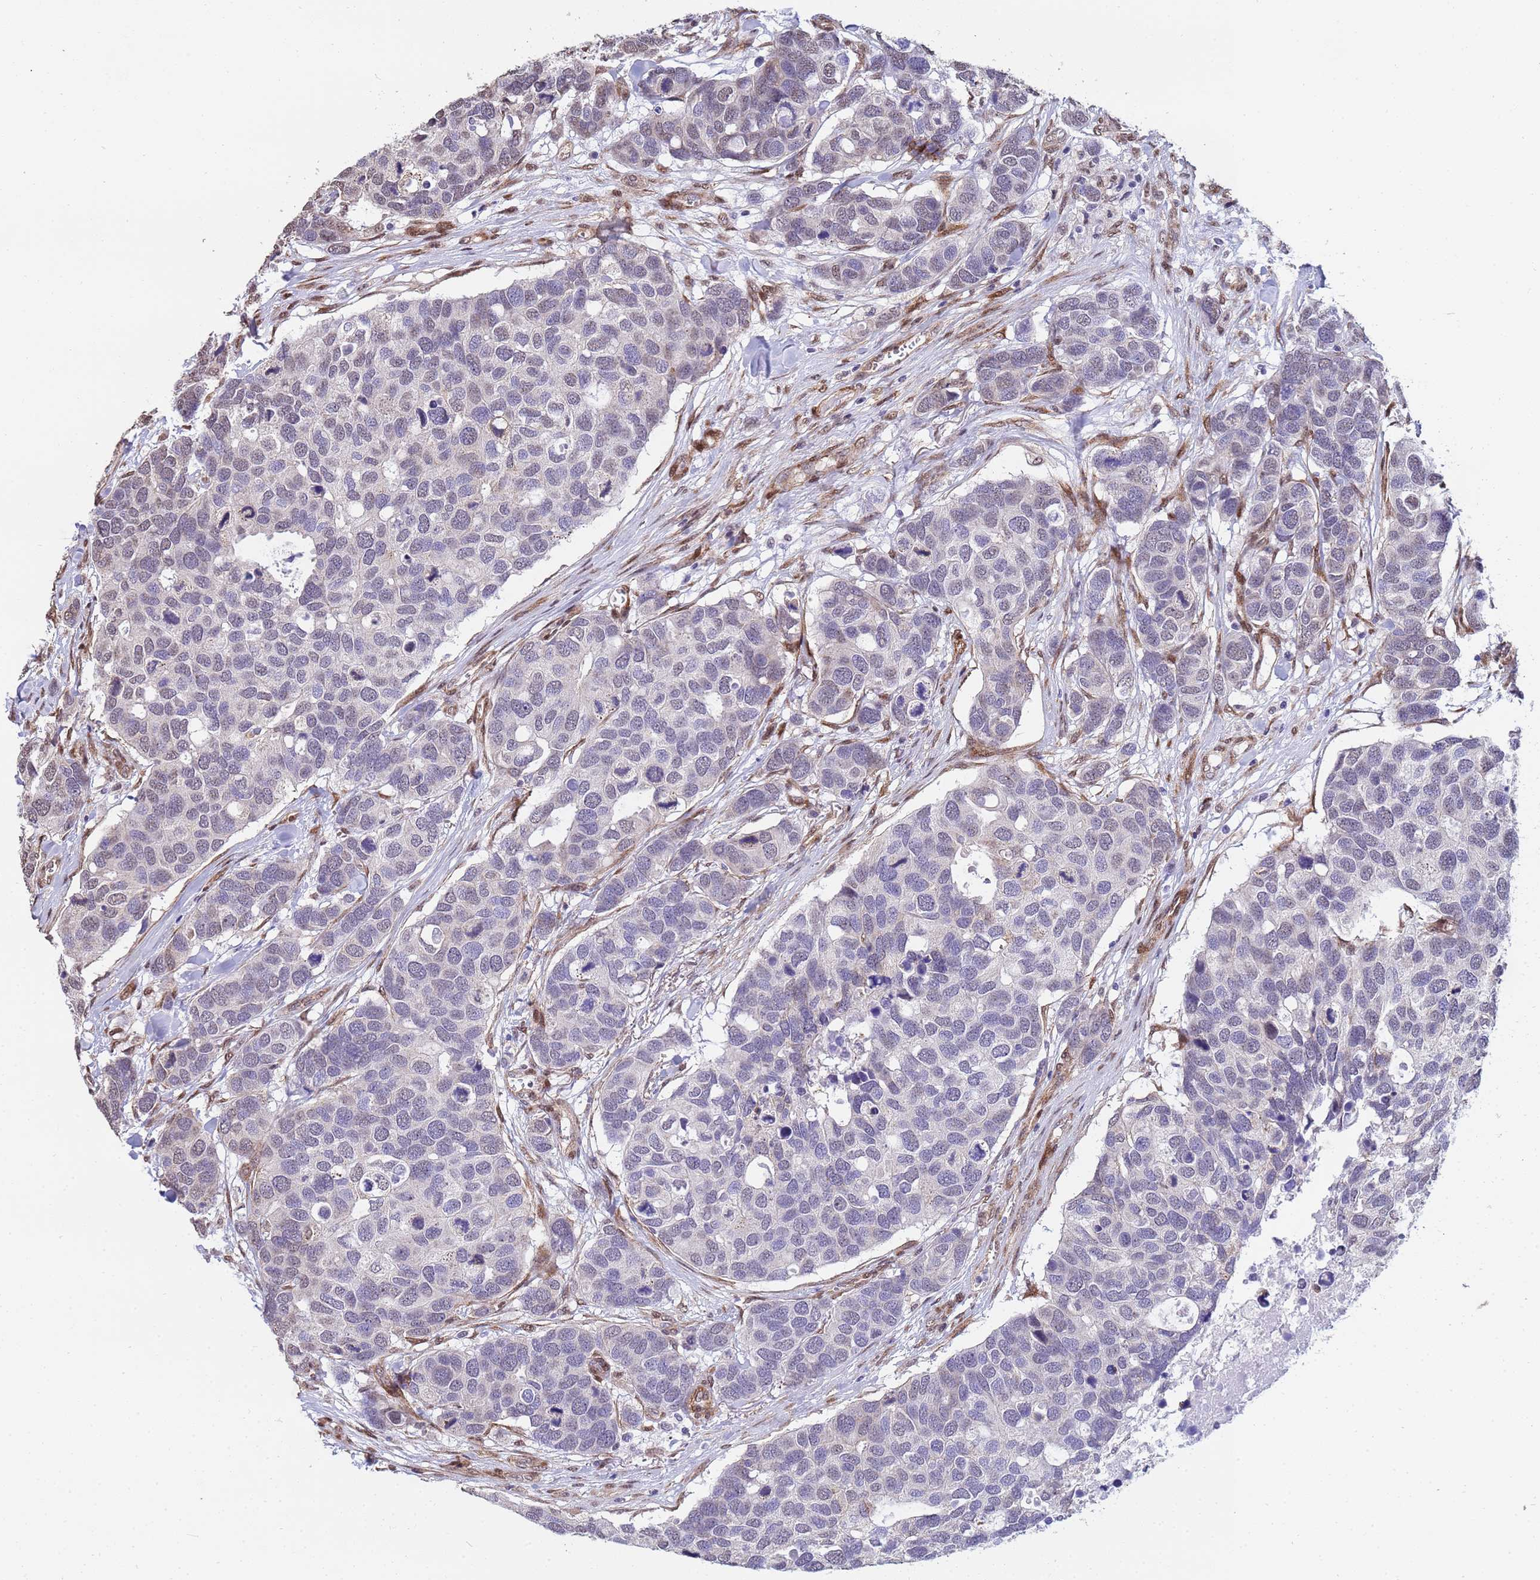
{"staining": {"intensity": "negative", "quantity": "none", "location": "none"}, "tissue": "breast cancer", "cell_type": "Tumor cells", "image_type": "cancer", "snomed": [{"axis": "morphology", "description": "Duct carcinoma"}, {"axis": "topography", "description": "Breast"}], "caption": "The histopathology image displays no significant staining in tumor cells of breast invasive ductal carcinoma.", "gene": "TRIP6", "patient": {"sex": "female", "age": 83}}